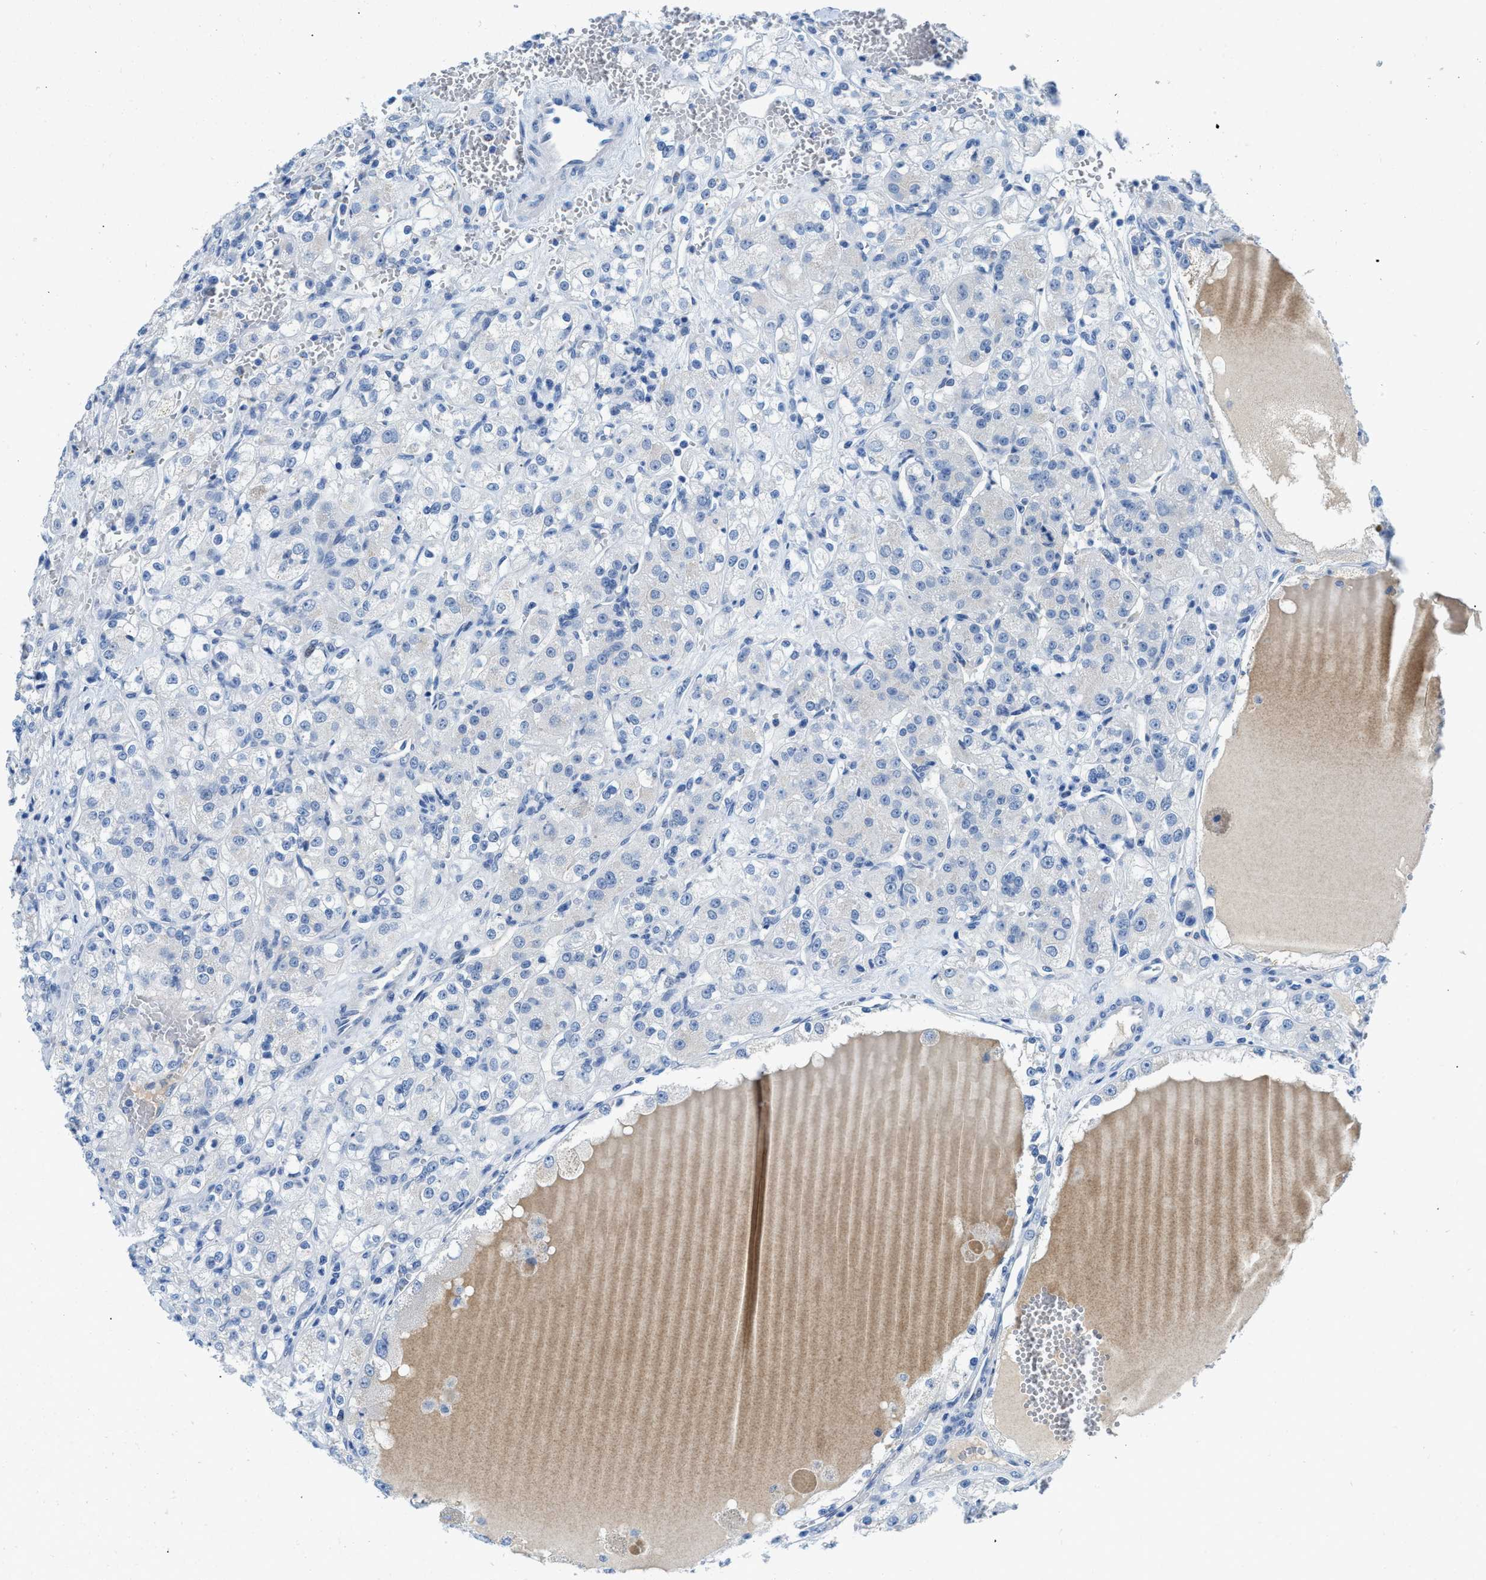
{"staining": {"intensity": "negative", "quantity": "none", "location": "none"}, "tissue": "renal cancer", "cell_type": "Tumor cells", "image_type": "cancer", "snomed": [{"axis": "morphology", "description": "Normal tissue, NOS"}, {"axis": "morphology", "description": "Adenocarcinoma, NOS"}, {"axis": "topography", "description": "Kidney"}], "caption": "Tumor cells show no significant protein expression in renal cancer (adenocarcinoma).", "gene": "MBL2", "patient": {"sex": "male", "age": 61}}